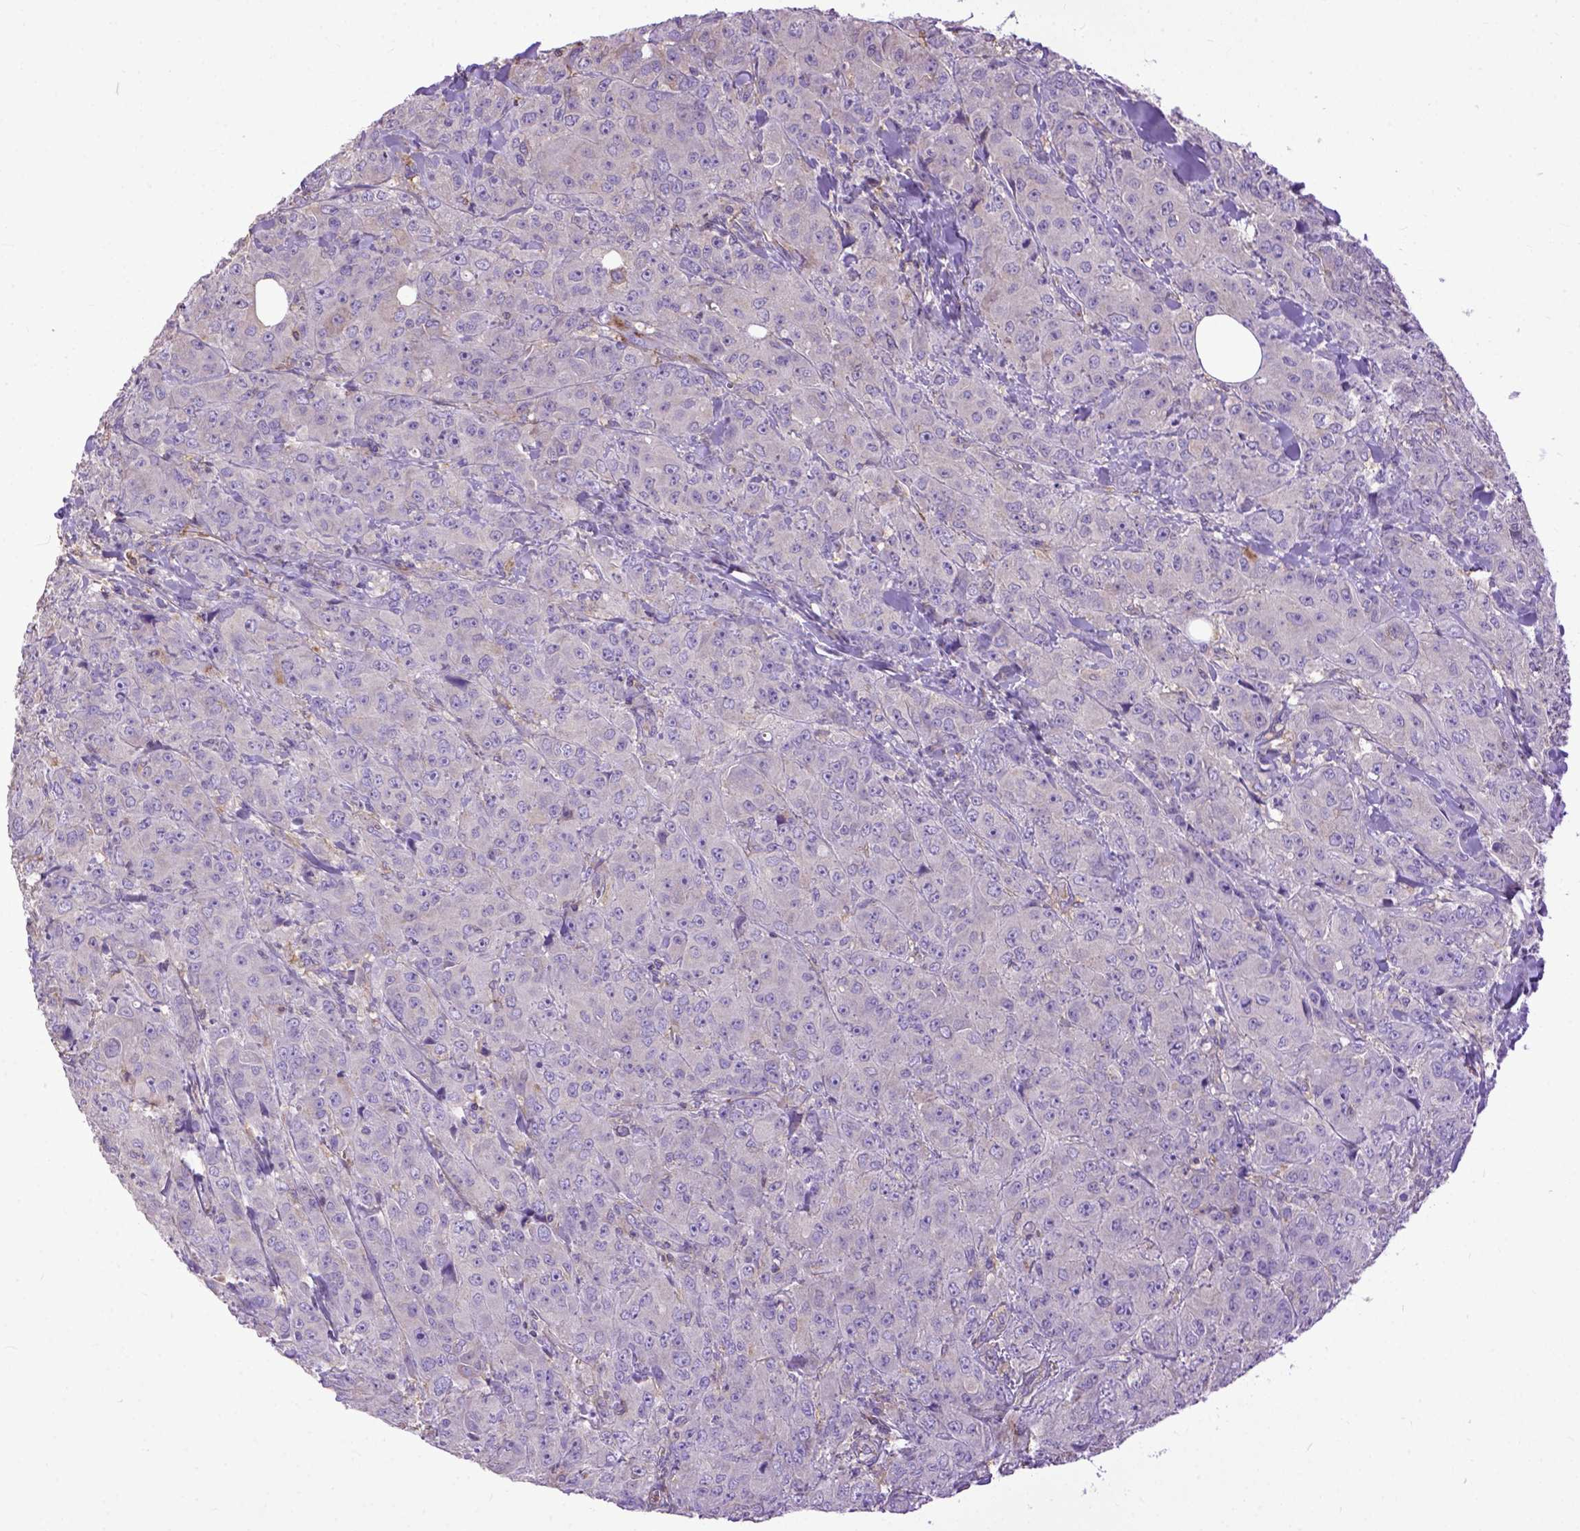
{"staining": {"intensity": "negative", "quantity": "none", "location": "none"}, "tissue": "breast cancer", "cell_type": "Tumor cells", "image_type": "cancer", "snomed": [{"axis": "morphology", "description": "Duct carcinoma"}, {"axis": "topography", "description": "Breast"}], "caption": "This histopathology image is of breast invasive ductal carcinoma stained with immunohistochemistry to label a protein in brown with the nuclei are counter-stained blue. There is no staining in tumor cells.", "gene": "NAMPT", "patient": {"sex": "female", "age": 43}}